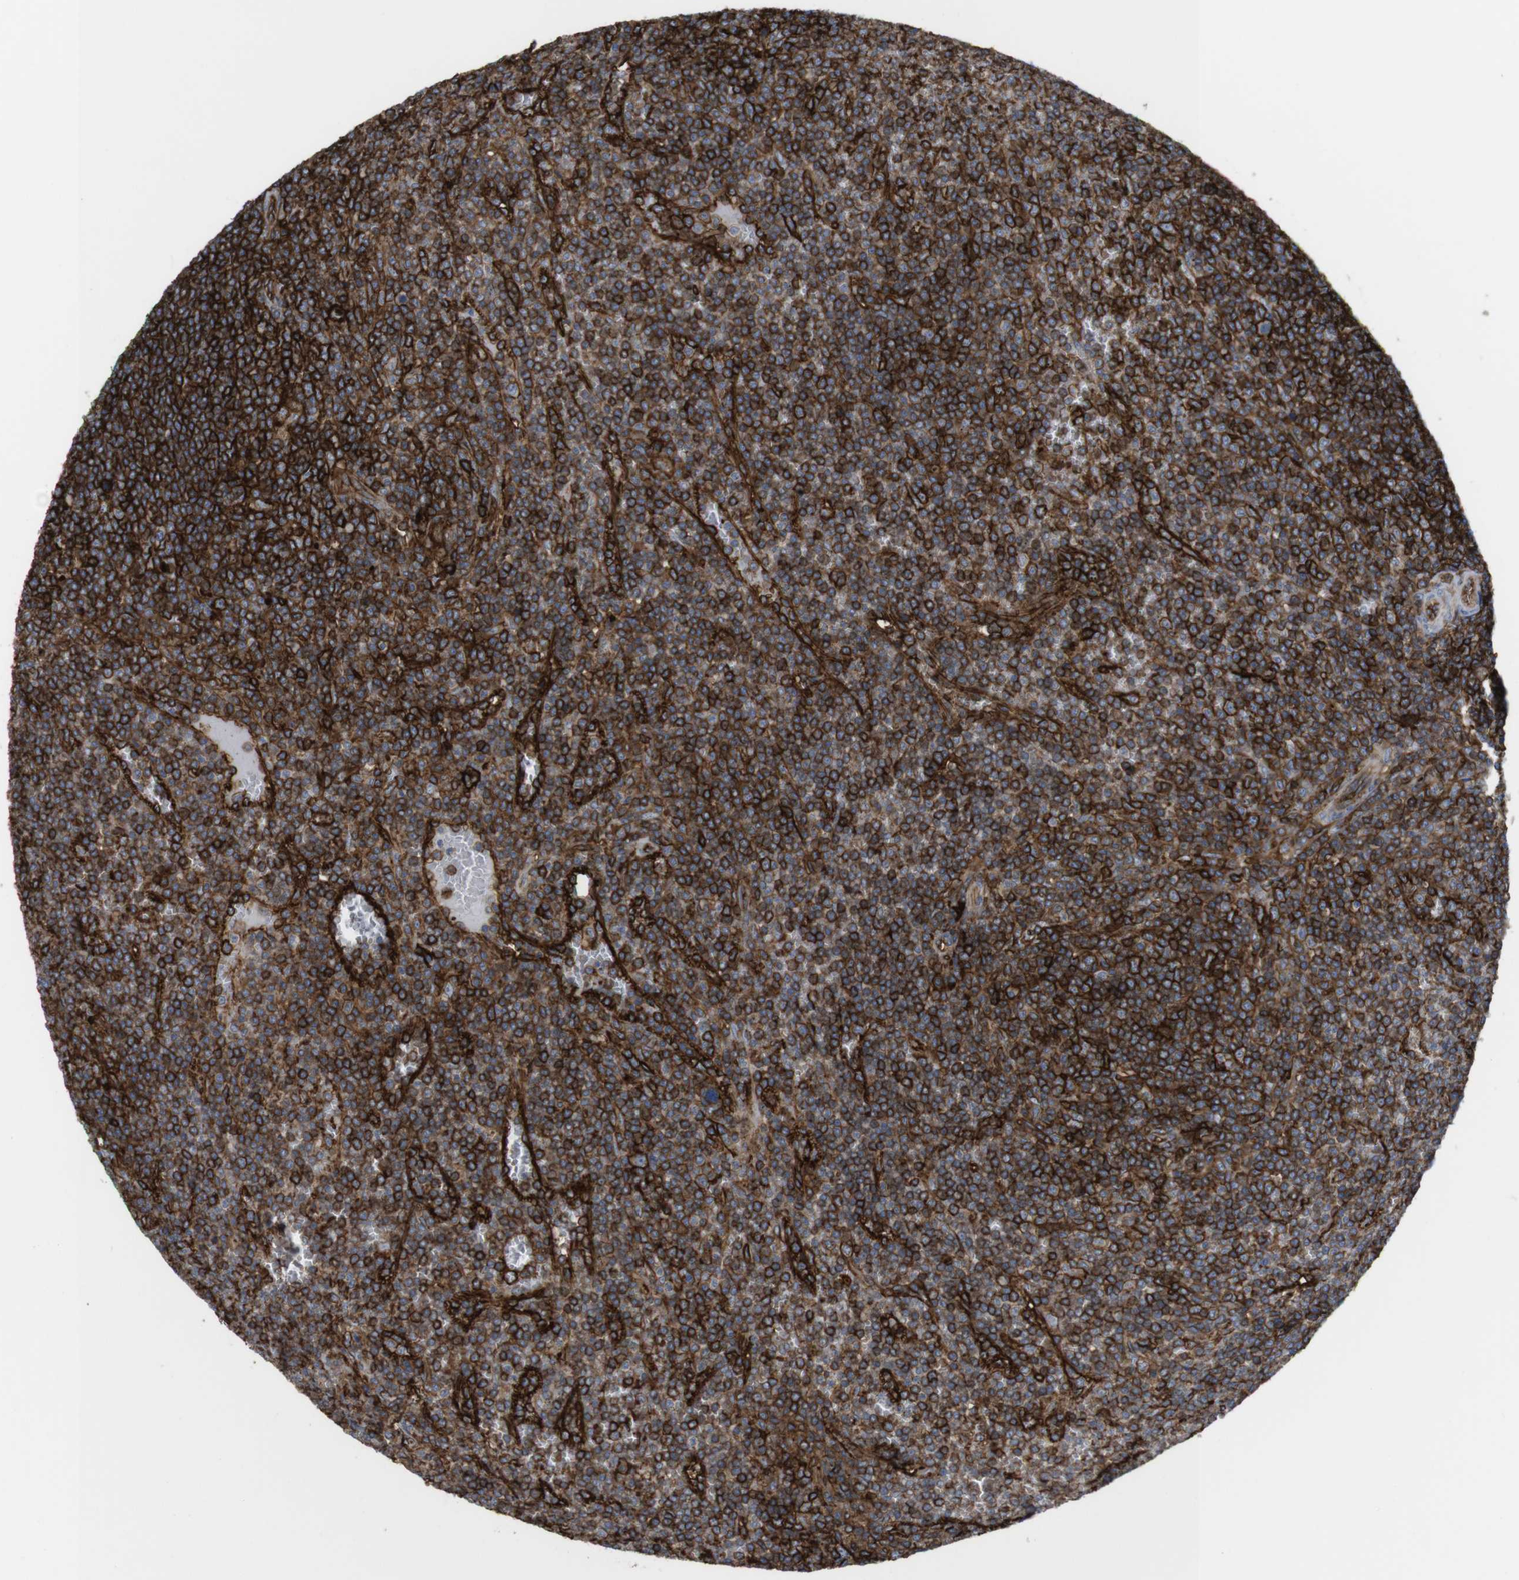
{"staining": {"intensity": "strong", "quantity": ">75%", "location": "cytoplasmic/membranous"}, "tissue": "lymphoma", "cell_type": "Tumor cells", "image_type": "cancer", "snomed": [{"axis": "morphology", "description": "Malignant lymphoma, non-Hodgkin's type, Low grade"}, {"axis": "topography", "description": "Spleen"}], "caption": "Immunohistochemical staining of human low-grade malignant lymphoma, non-Hodgkin's type demonstrates high levels of strong cytoplasmic/membranous staining in approximately >75% of tumor cells.", "gene": "CCR6", "patient": {"sex": "female", "age": 19}}